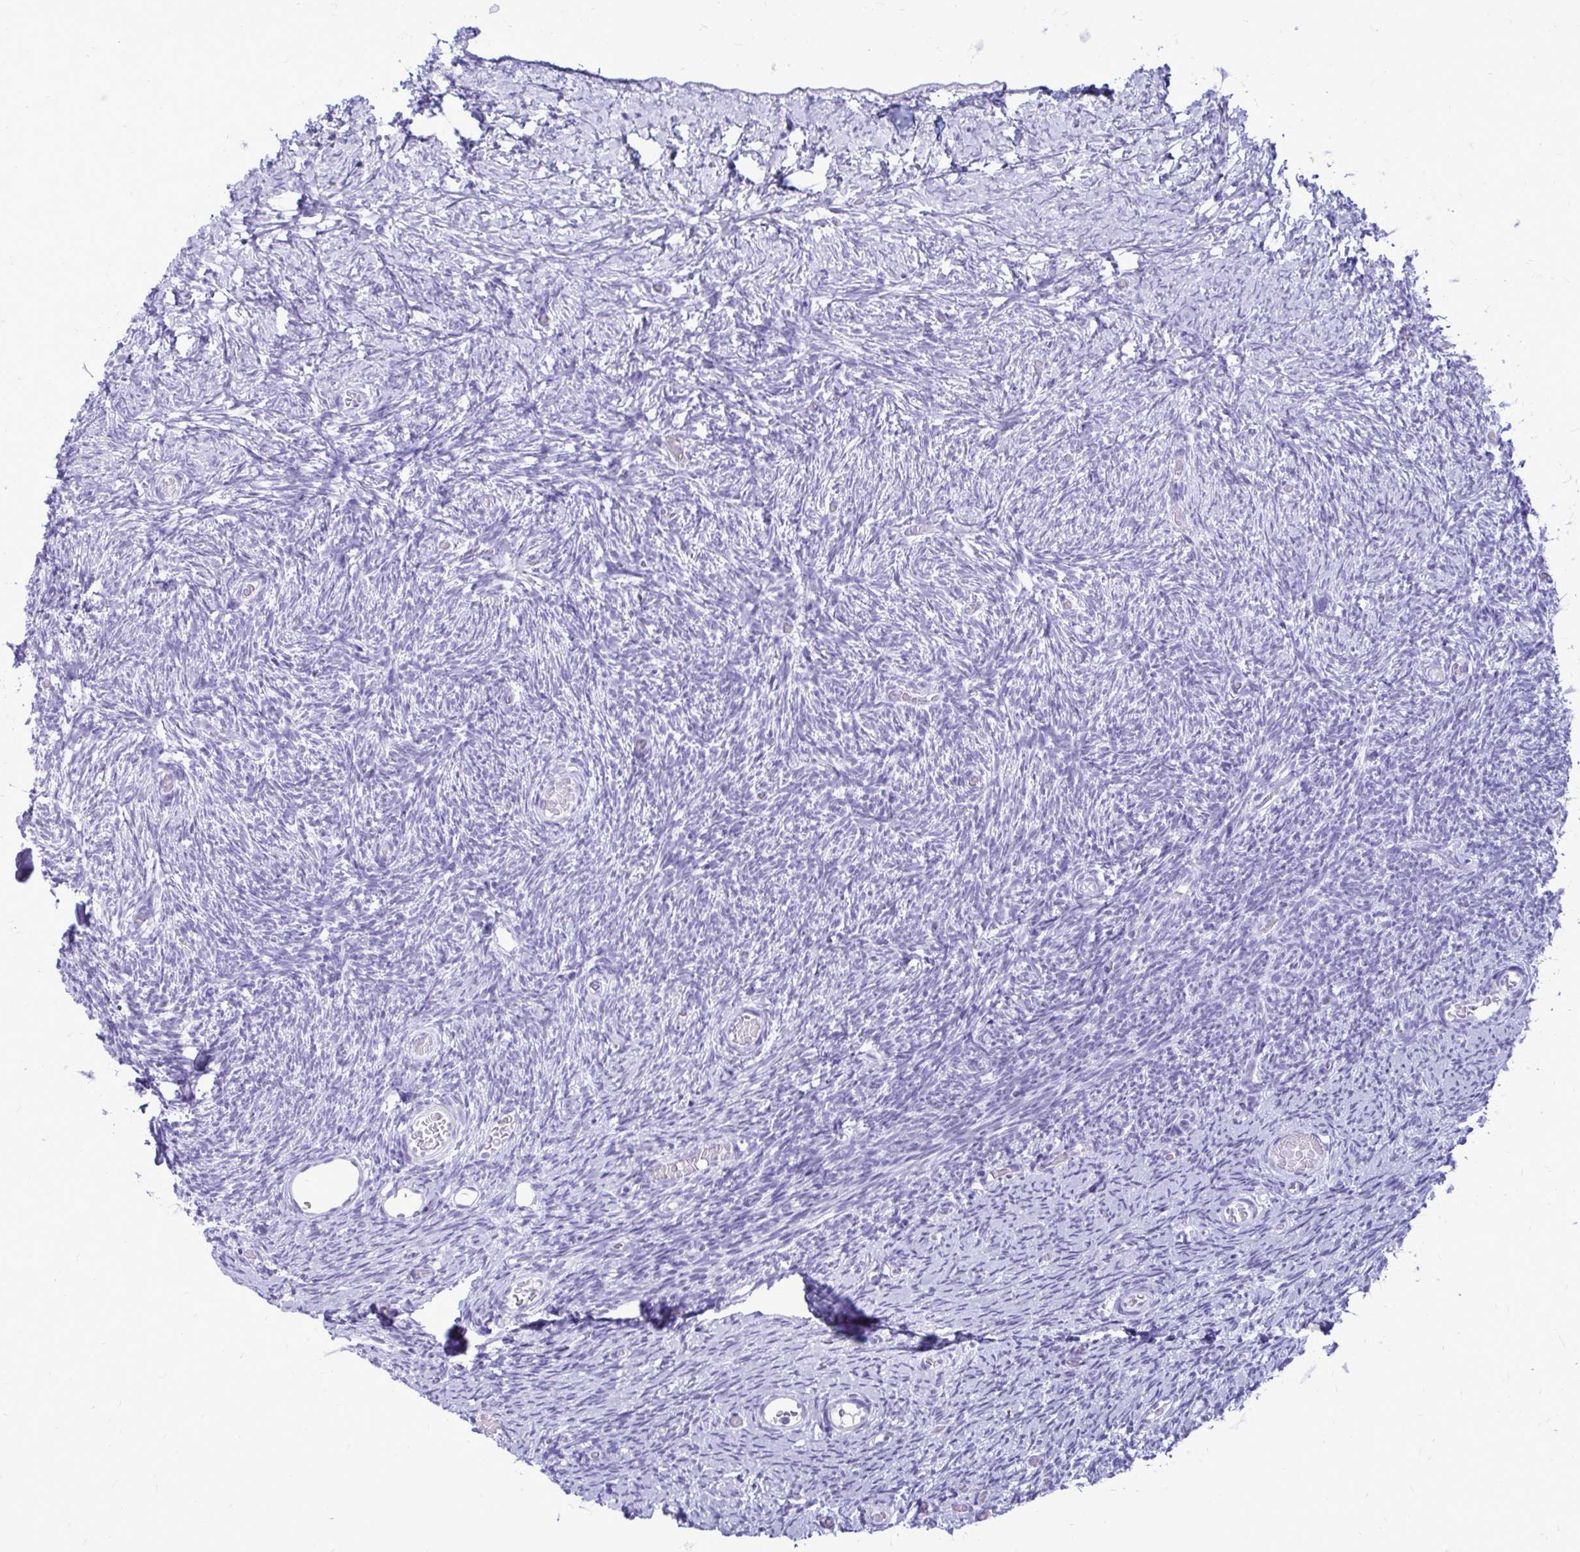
{"staining": {"intensity": "negative", "quantity": "none", "location": "none"}, "tissue": "ovary", "cell_type": "Ovarian stroma cells", "image_type": "normal", "snomed": [{"axis": "morphology", "description": "Normal tissue, NOS"}, {"axis": "topography", "description": "Ovary"}], "caption": "Immunohistochemistry image of benign human ovary stained for a protein (brown), which displays no staining in ovarian stroma cells. (Brightfield microscopy of DAB (3,3'-diaminobenzidine) IHC at high magnification).", "gene": "OR10R2", "patient": {"sex": "female", "age": 39}}